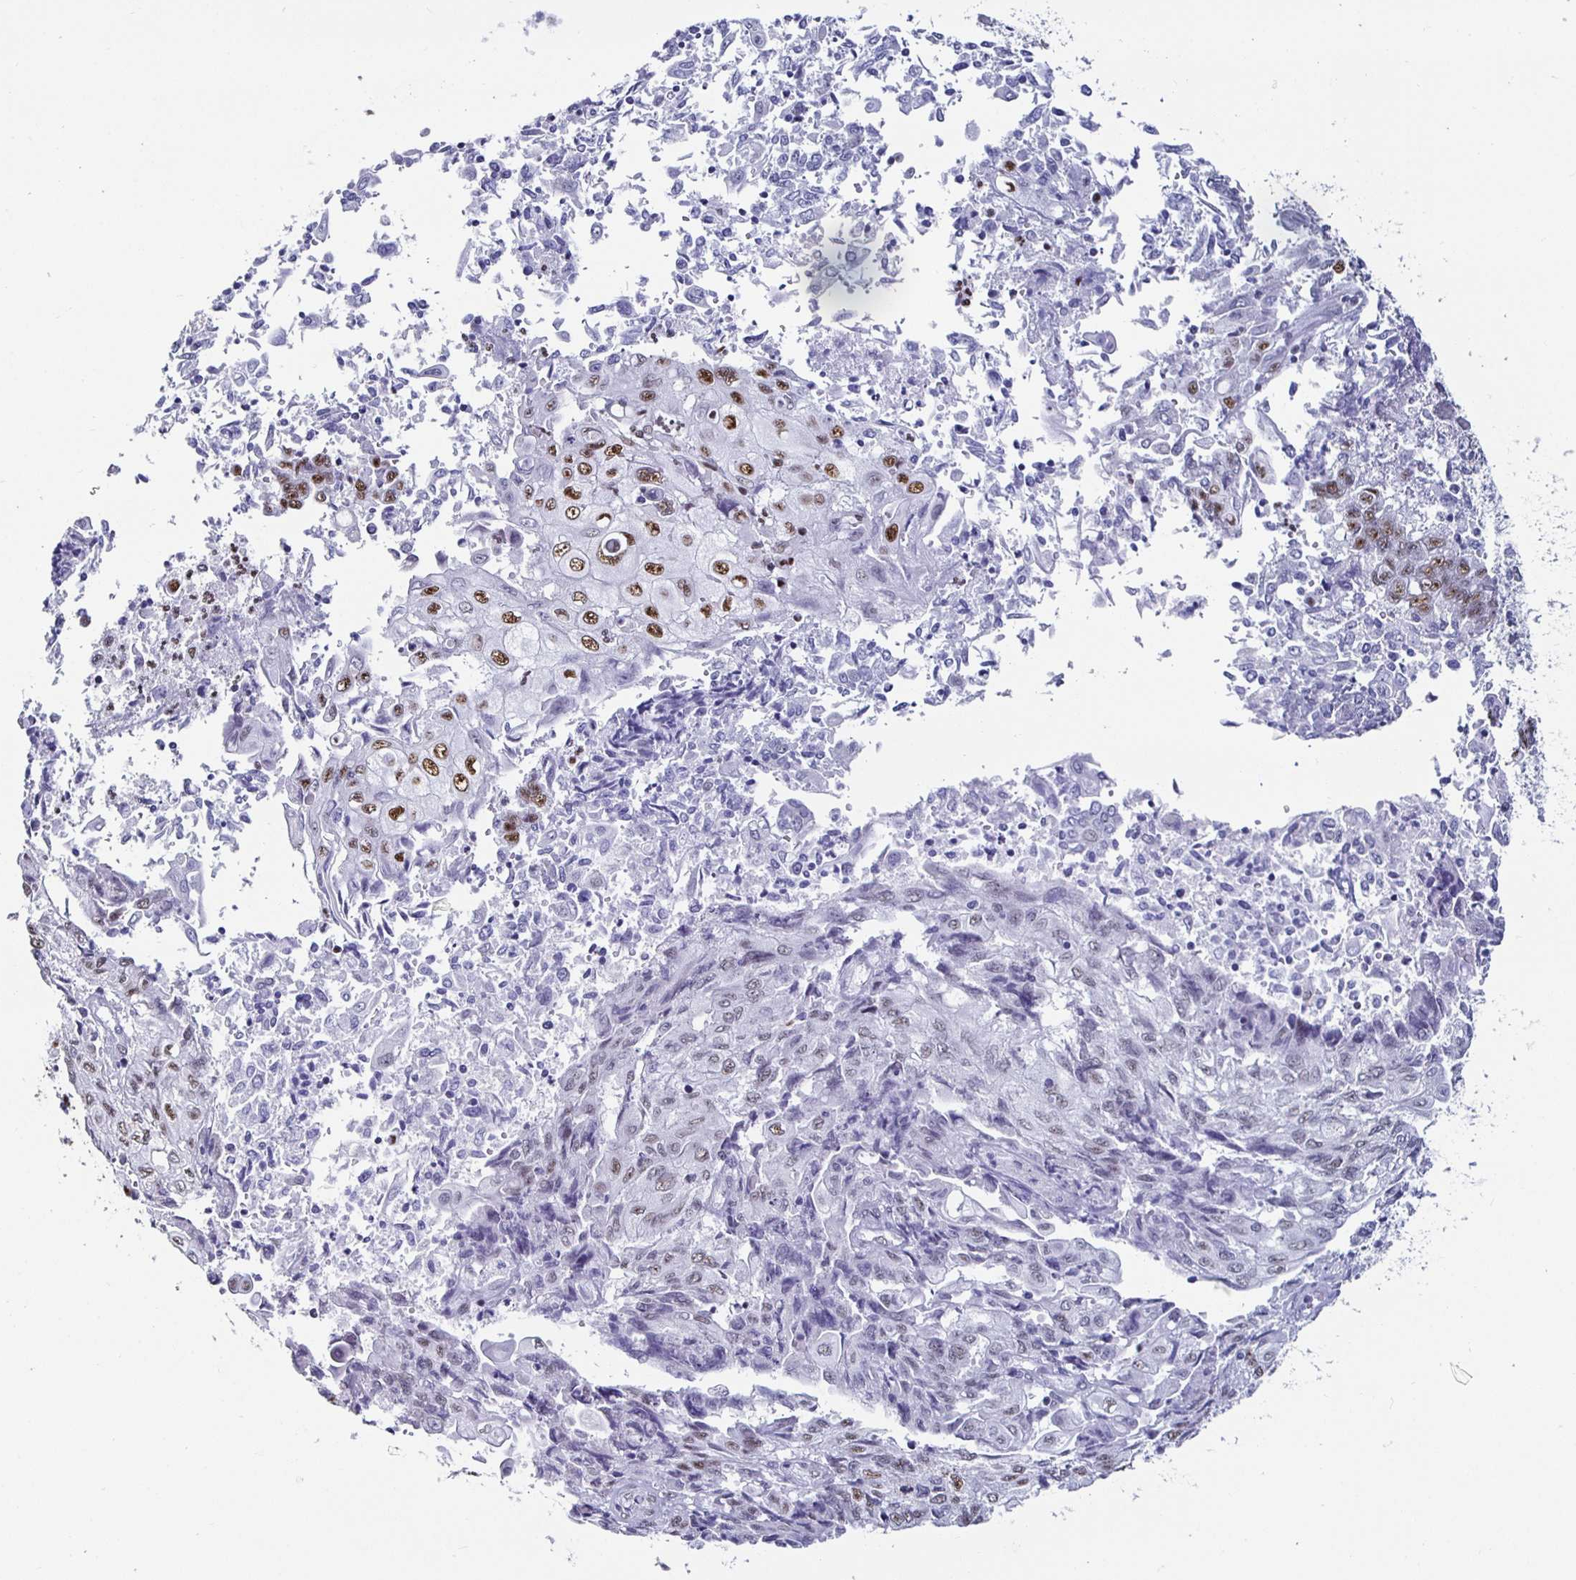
{"staining": {"intensity": "moderate", "quantity": "25%-75%", "location": "nuclear"}, "tissue": "endometrial cancer", "cell_type": "Tumor cells", "image_type": "cancer", "snomed": [{"axis": "morphology", "description": "Adenocarcinoma, NOS"}, {"axis": "topography", "description": "Endometrium"}], "caption": "IHC photomicrograph of endometrial adenocarcinoma stained for a protein (brown), which exhibits medium levels of moderate nuclear positivity in about 25%-75% of tumor cells.", "gene": "DDX39B", "patient": {"sex": "female", "age": 54}}